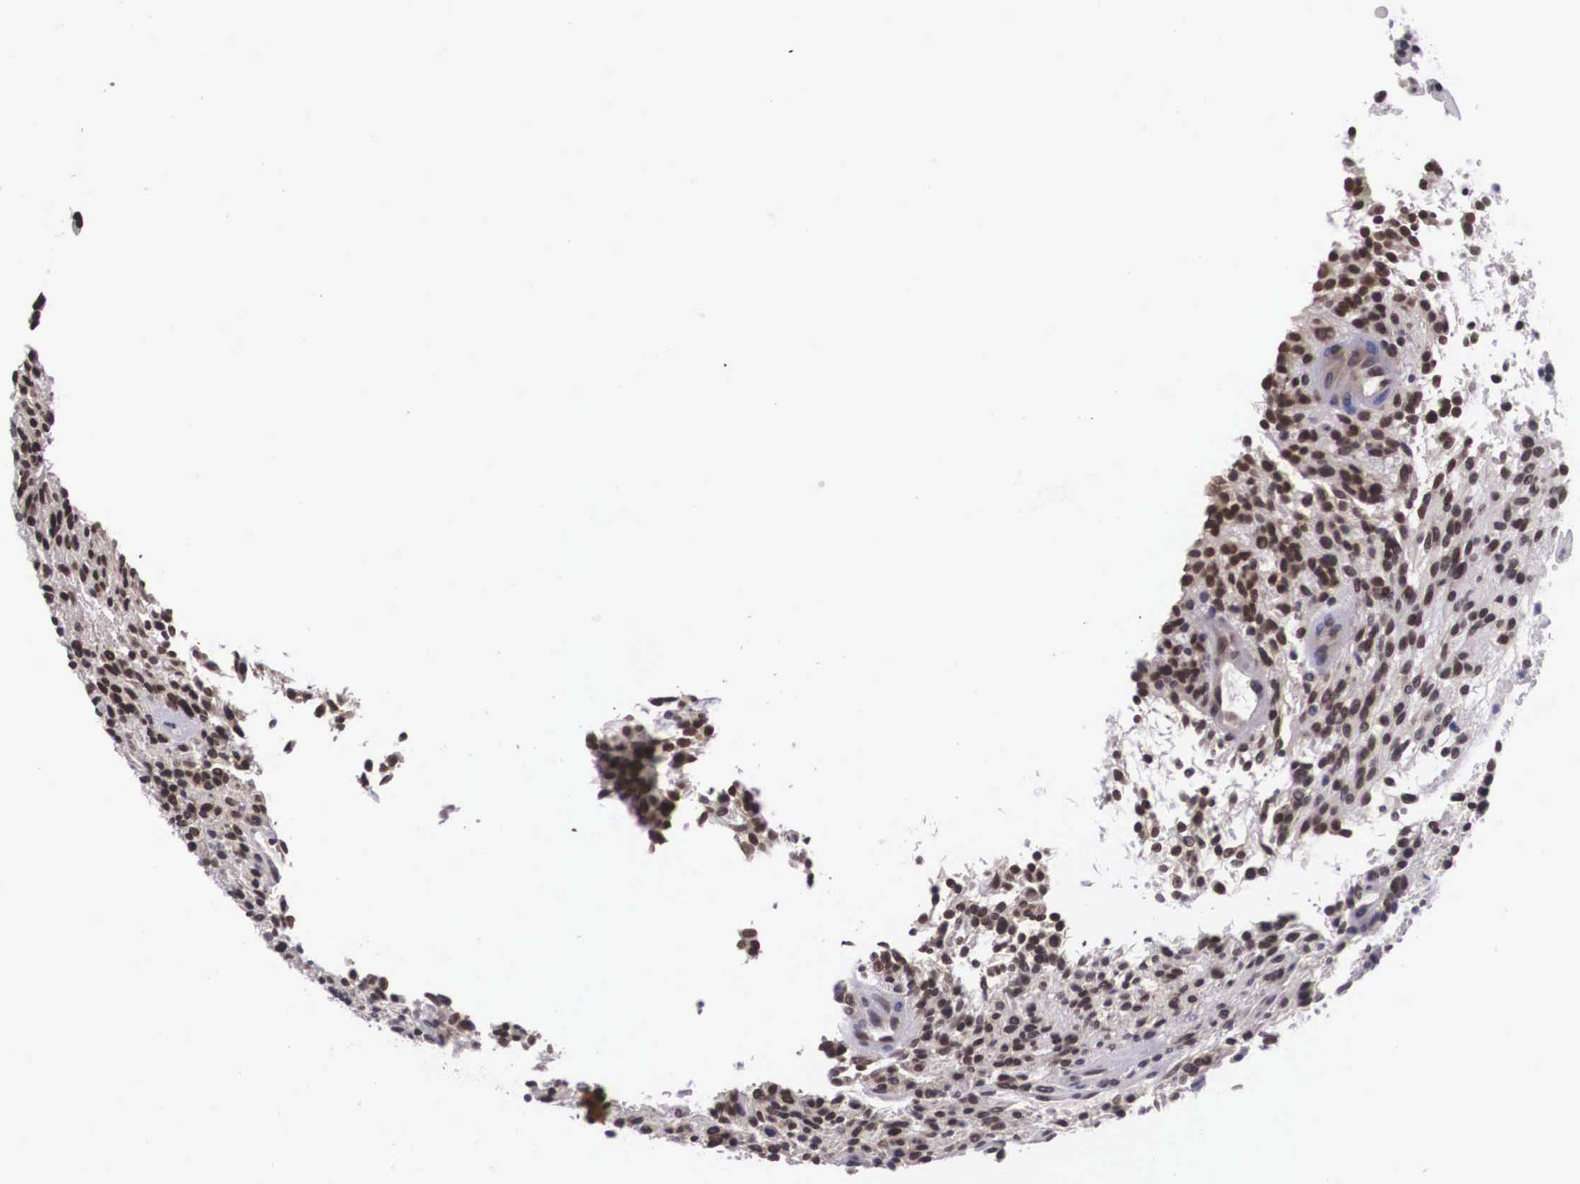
{"staining": {"intensity": "moderate", "quantity": ">75%", "location": "nuclear"}, "tissue": "glioma", "cell_type": "Tumor cells", "image_type": "cancer", "snomed": [{"axis": "morphology", "description": "Glioma, malignant, High grade"}, {"axis": "topography", "description": "Brain"}], "caption": "Glioma stained with DAB (3,3'-diaminobenzidine) IHC shows medium levels of moderate nuclear staining in about >75% of tumor cells.", "gene": "ZNF275", "patient": {"sex": "female", "age": 13}}